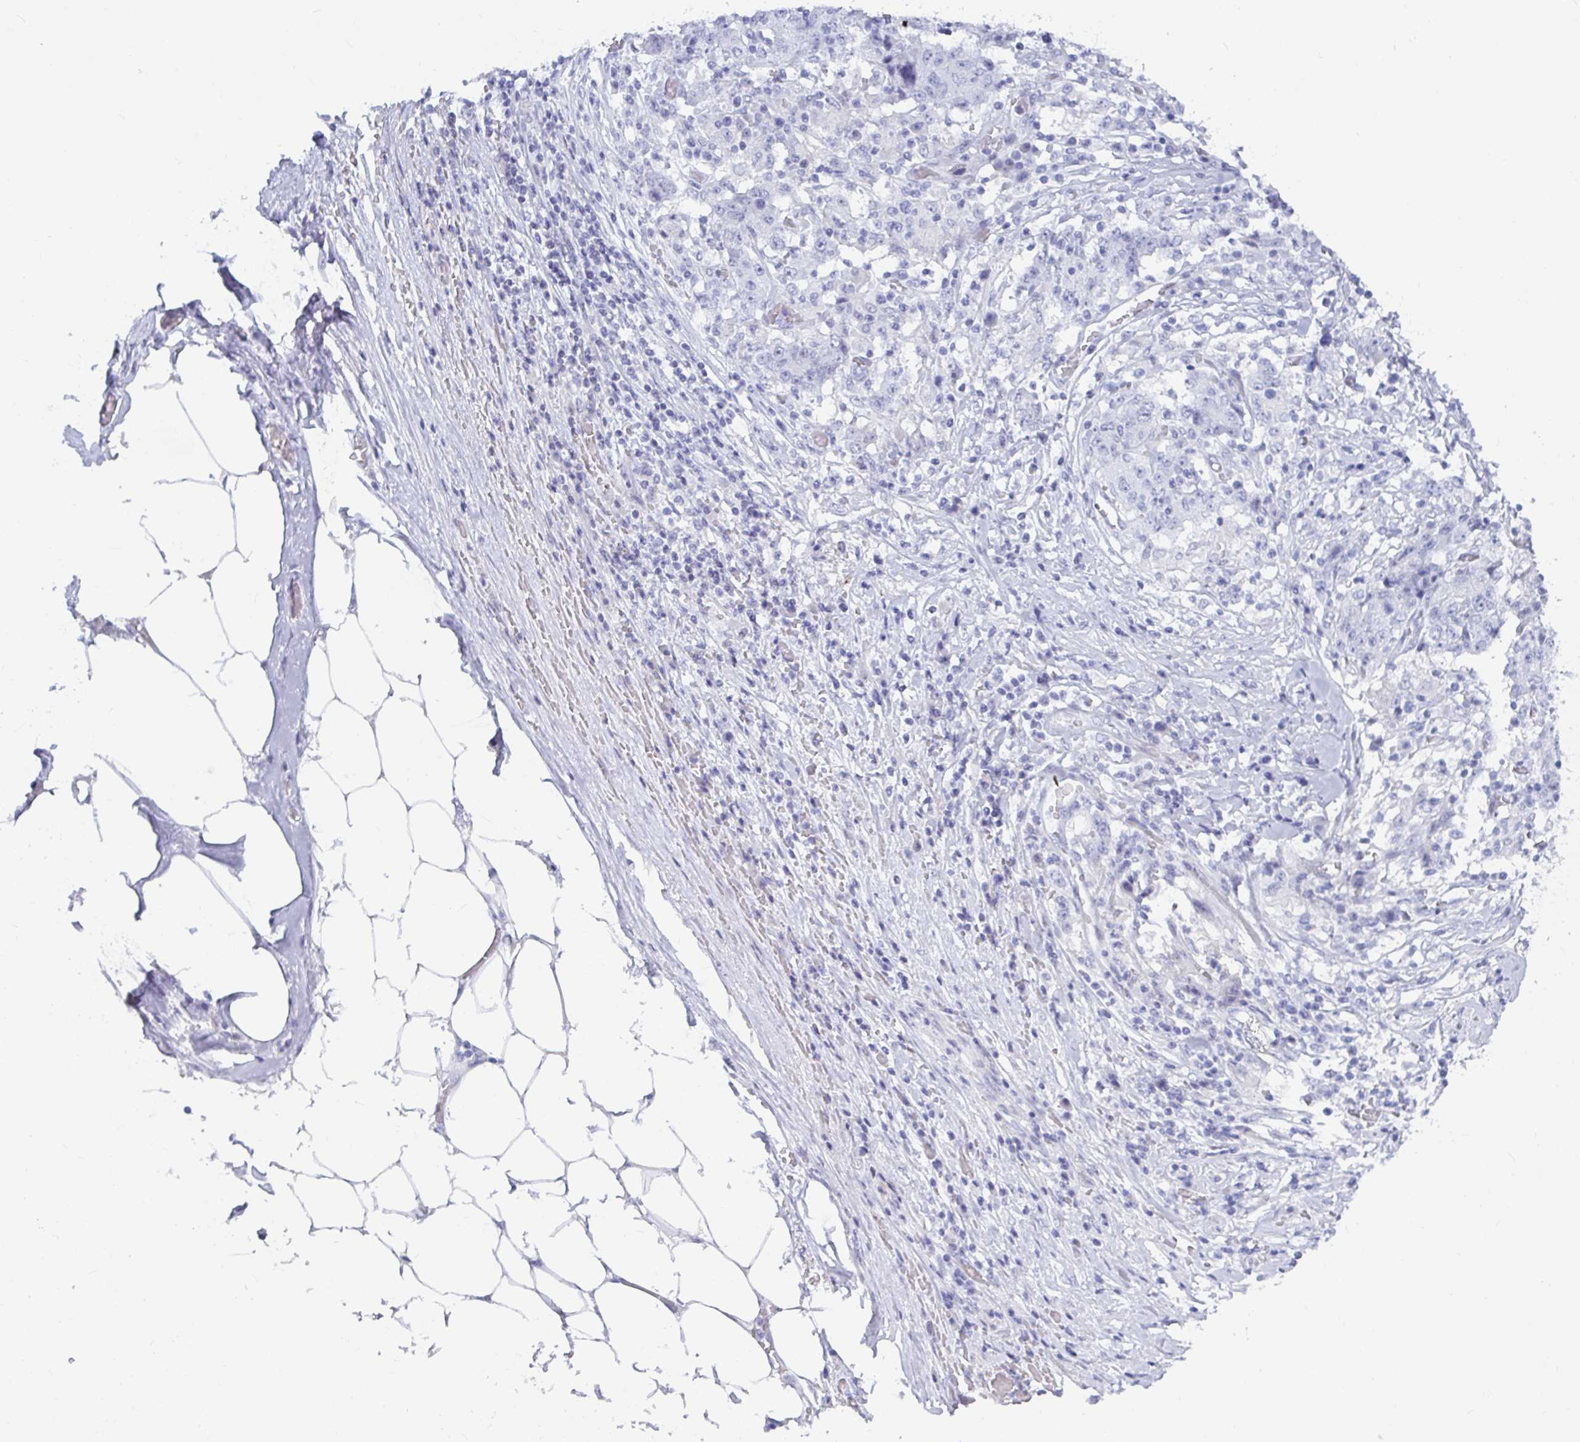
{"staining": {"intensity": "negative", "quantity": "none", "location": "none"}, "tissue": "stomach cancer", "cell_type": "Tumor cells", "image_type": "cancer", "snomed": [{"axis": "morphology", "description": "Adenocarcinoma, NOS"}, {"axis": "topography", "description": "Stomach"}], "caption": "Immunohistochemistry (IHC) of adenocarcinoma (stomach) demonstrates no expression in tumor cells.", "gene": "NPY", "patient": {"sex": "male", "age": 59}}